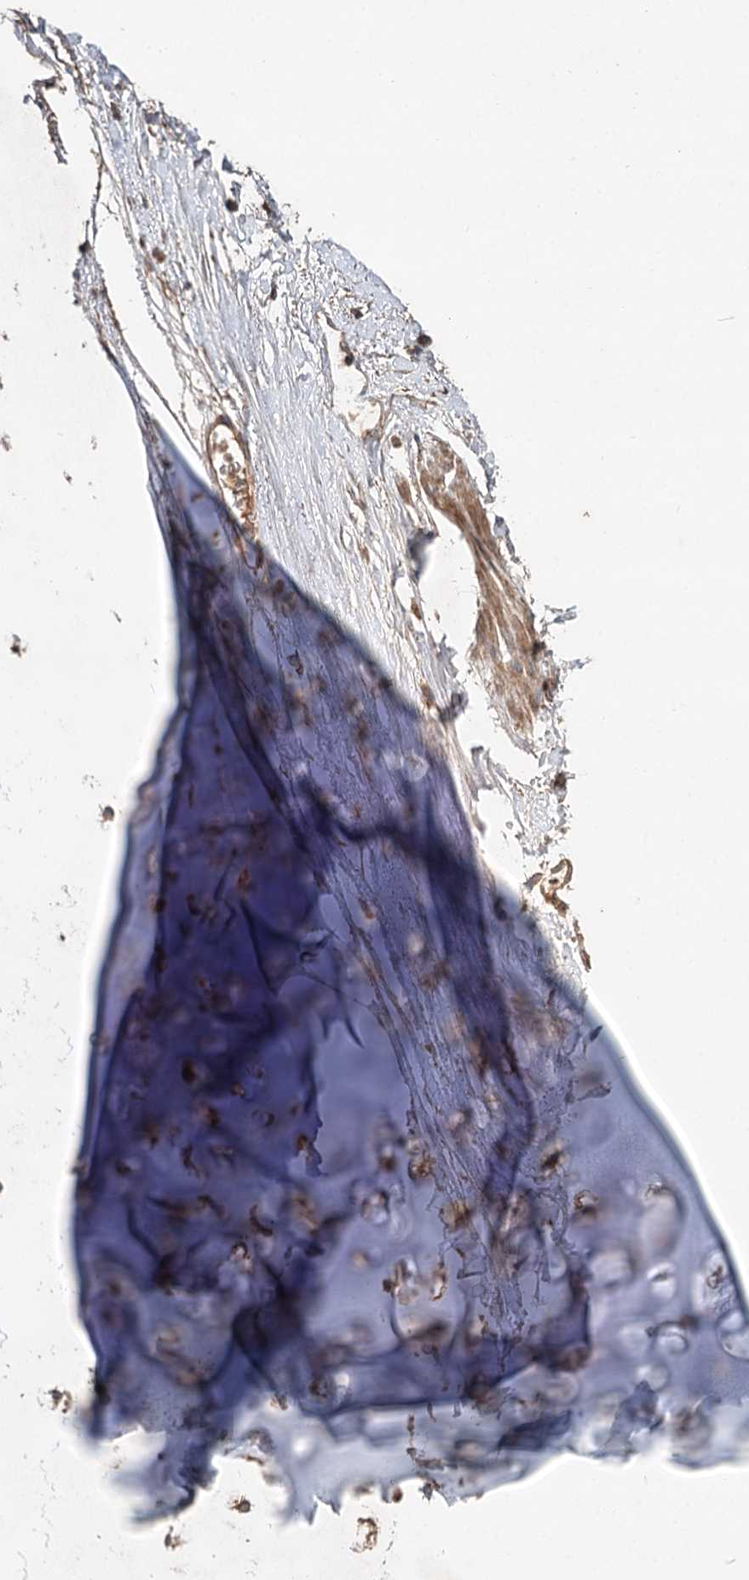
{"staining": {"intensity": "moderate", "quantity": "25%-75%", "location": "cytoplasmic/membranous"}, "tissue": "adipose tissue", "cell_type": "Adipocytes", "image_type": "normal", "snomed": [{"axis": "morphology", "description": "Normal tissue, NOS"}, {"axis": "topography", "description": "Lymph node"}, {"axis": "topography", "description": "Bronchus"}], "caption": "The immunohistochemical stain highlights moderate cytoplasmic/membranous expression in adipocytes of benign adipose tissue.", "gene": "SPART", "patient": {"sex": "male", "age": 63}}